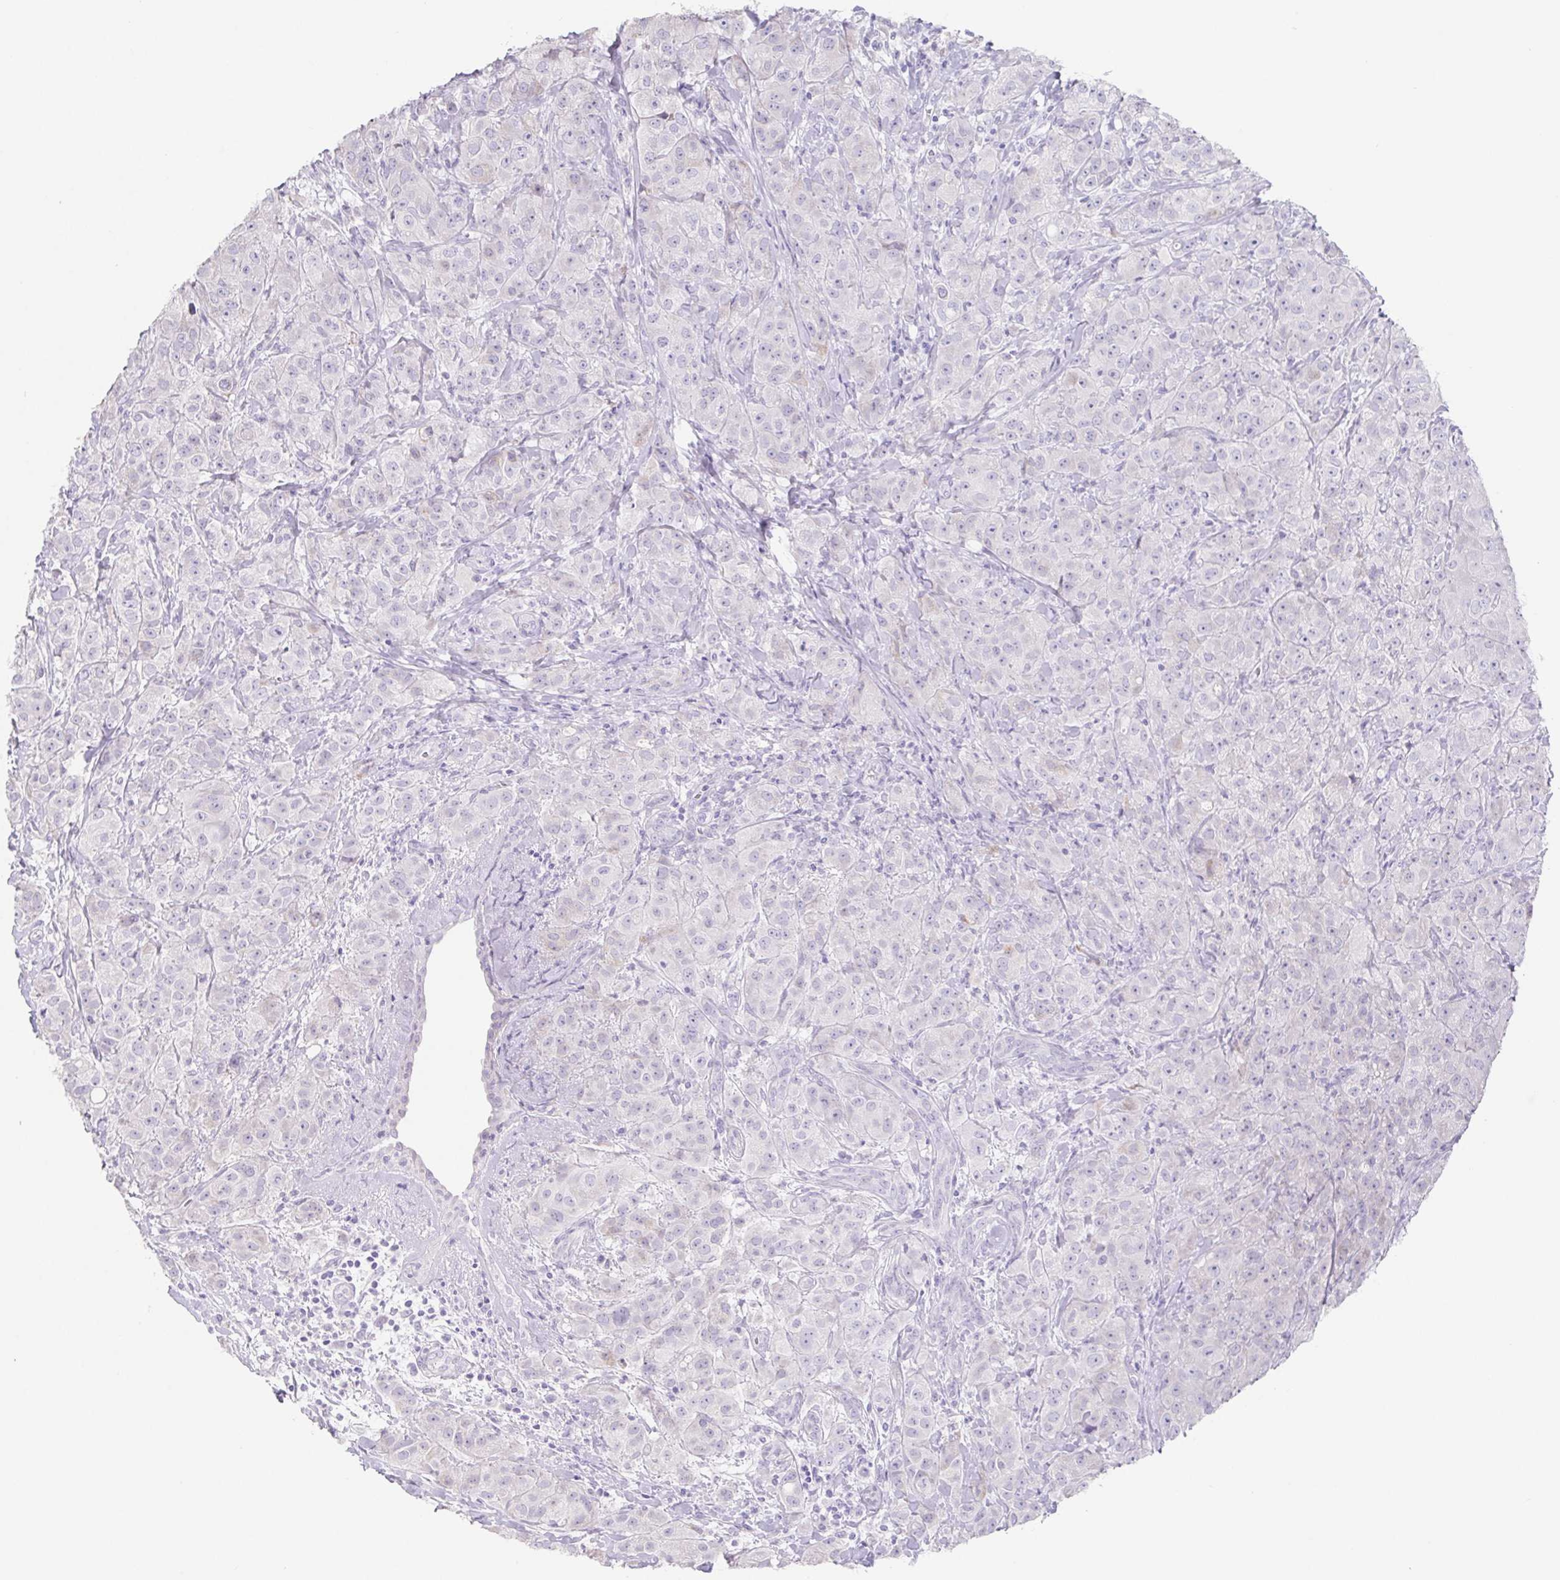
{"staining": {"intensity": "negative", "quantity": "none", "location": "none"}, "tissue": "breast cancer", "cell_type": "Tumor cells", "image_type": "cancer", "snomed": [{"axis": "morphology", "description": "Normal tissue, NOS"}, {"axis": "morphology", "description": "Duct carcinoma"}, {"axis": "topography", "description": "Breast"}], "caption": "Tumor cells show no significant positivity in breast cancer. Brightfield microscopy of immunohistochemistry stained with DAB (3,3'-diaminobenzidine) (brown) and hematoxylin (blue), captured at high magnification.", "gene": "HDGFL1", "patient": {"sex": "female", "age": 43}}